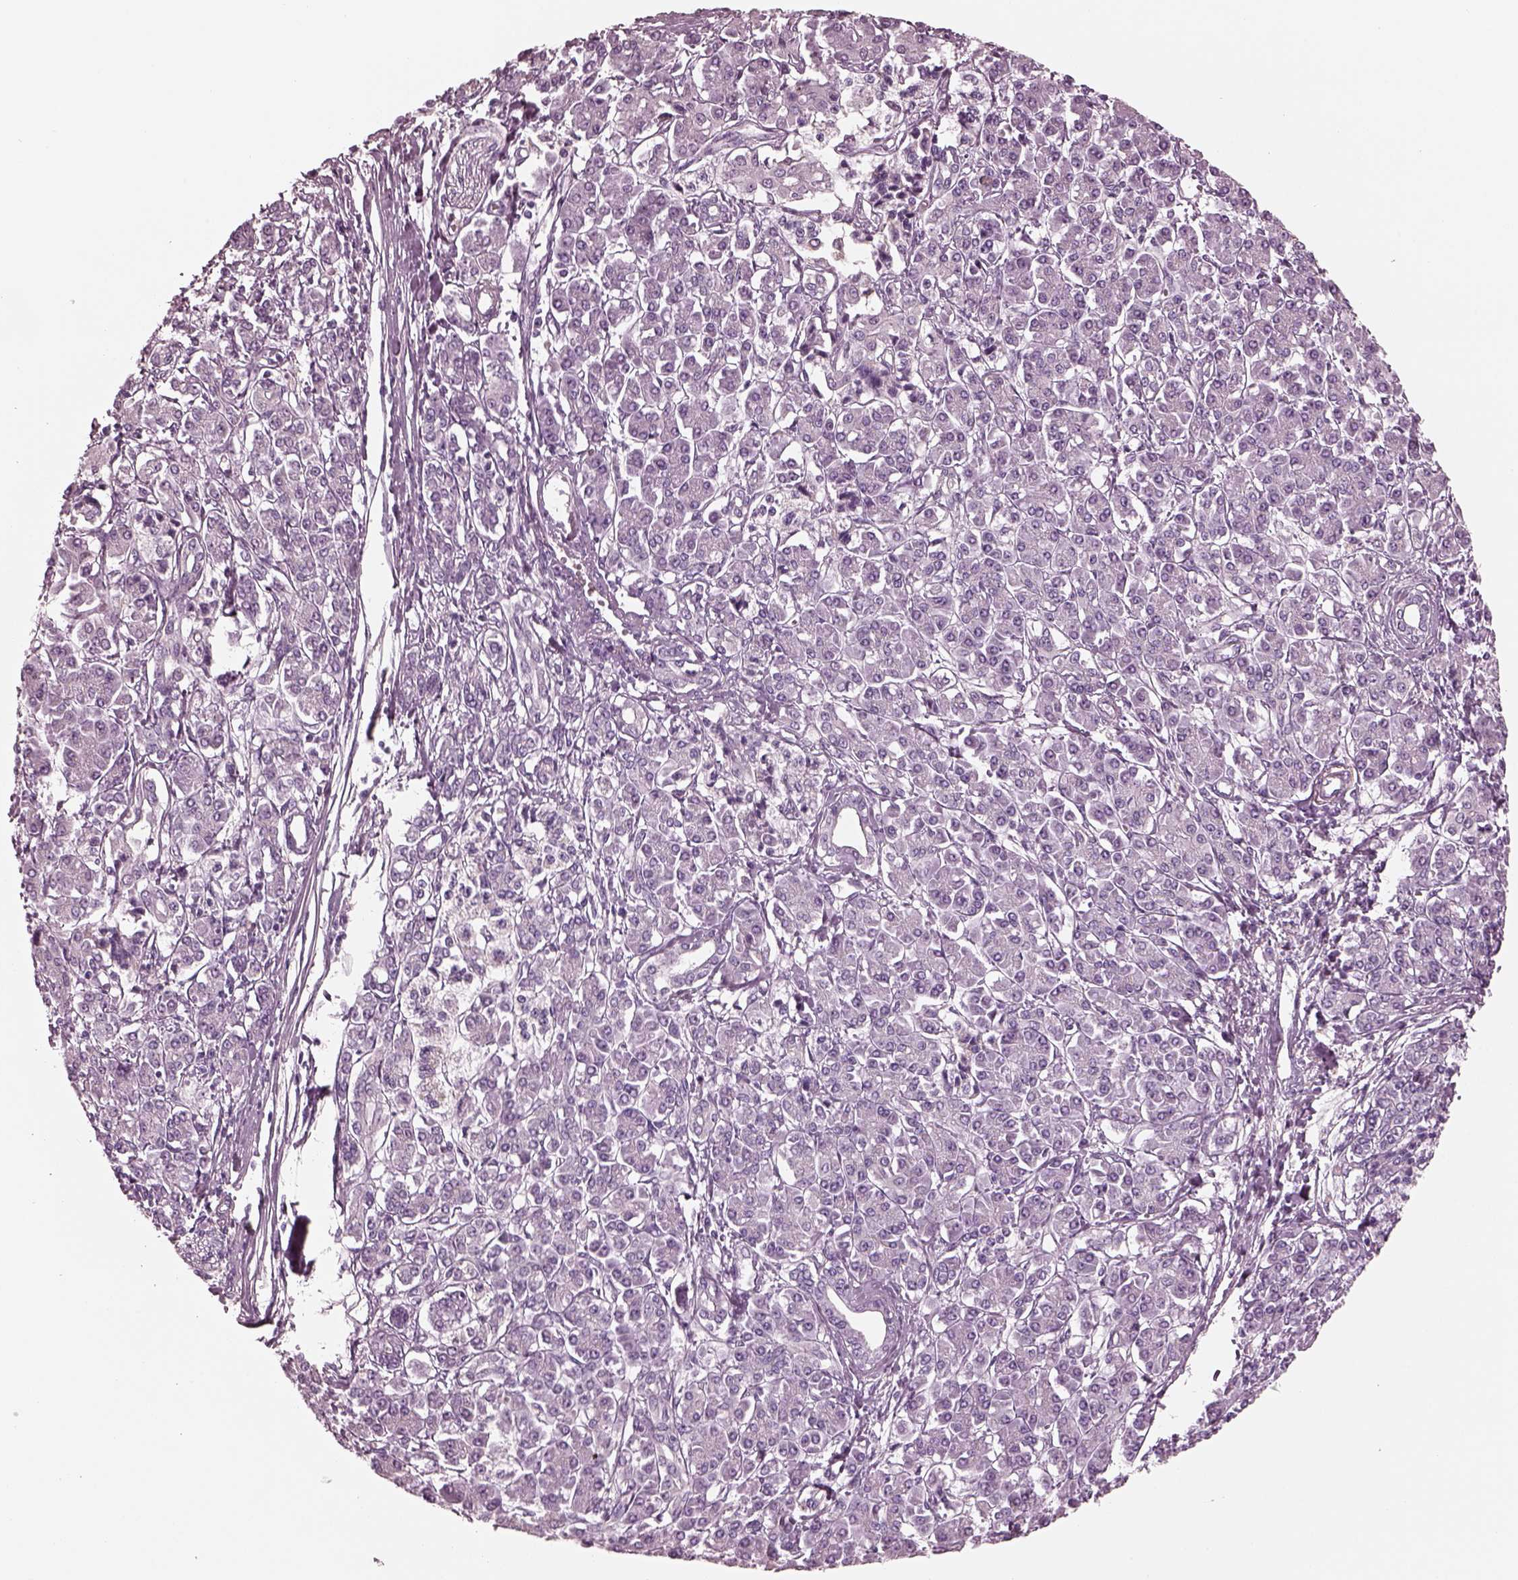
{"staining": {"intensity": "negative", "quantity": "none", "location": "none"}, "tissue": "pancreatic cancer", "cell_type": "Tumor cells", "image_type": "cancer", "snomed": [{"axis": "morphology", "description": "Adenocarcinoma, NOS"}, {"axis": "topography", "description": "Pancreas"}], "caption": "The immunohistochemistry (IHC) histopathology image has no significant positivity in tumor cells of pancreatic cancer (adenocarcinoma) tissue. The staining is performed using DAB brown chromogen with nuclei counter-stained in using hematoxylin.", "gene": "CGA", "patient": {"sex": "female", "age": 68}}